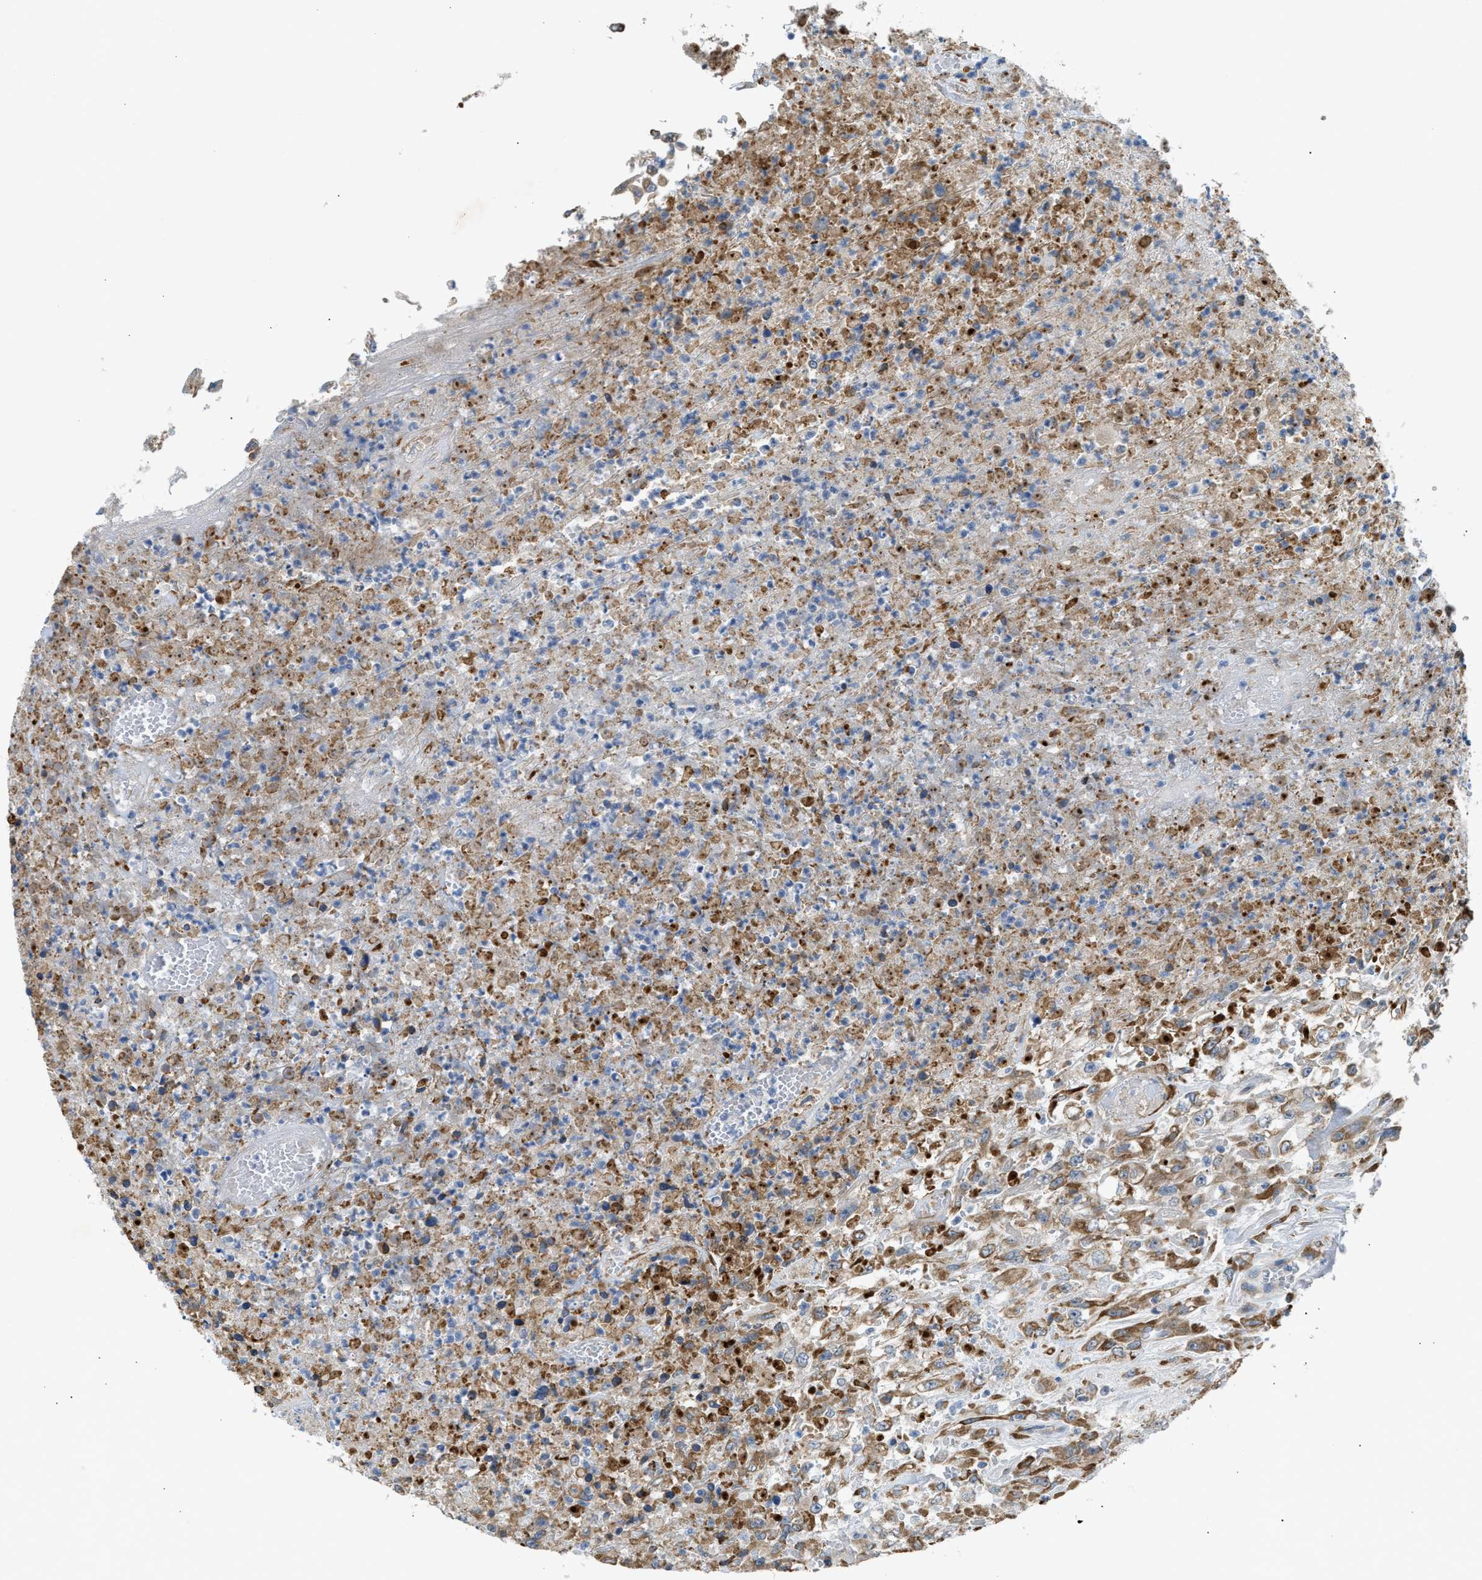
{"staining": {"intensity": "moderate", "quantity": ">75%", "location": "cytoplasmic/membranous"}, "tissue": "urothelial cancer", "cell_type": "Tumor cells", "image_type": "cancer", "snomed": [{"axis": "morphology", "description": "Urothelial carcinoma, High grade"}, {"axis": "topography", "description": "Urinary bladder"}], "caption": "Brown immunohistochemical staining in urothelial cancer reveals moderate cytoplasmic/membranous staining in approximately >75% of tumor cells.", "gene": "KCNC2", "patient": {"sex": "male", "age": 46}}